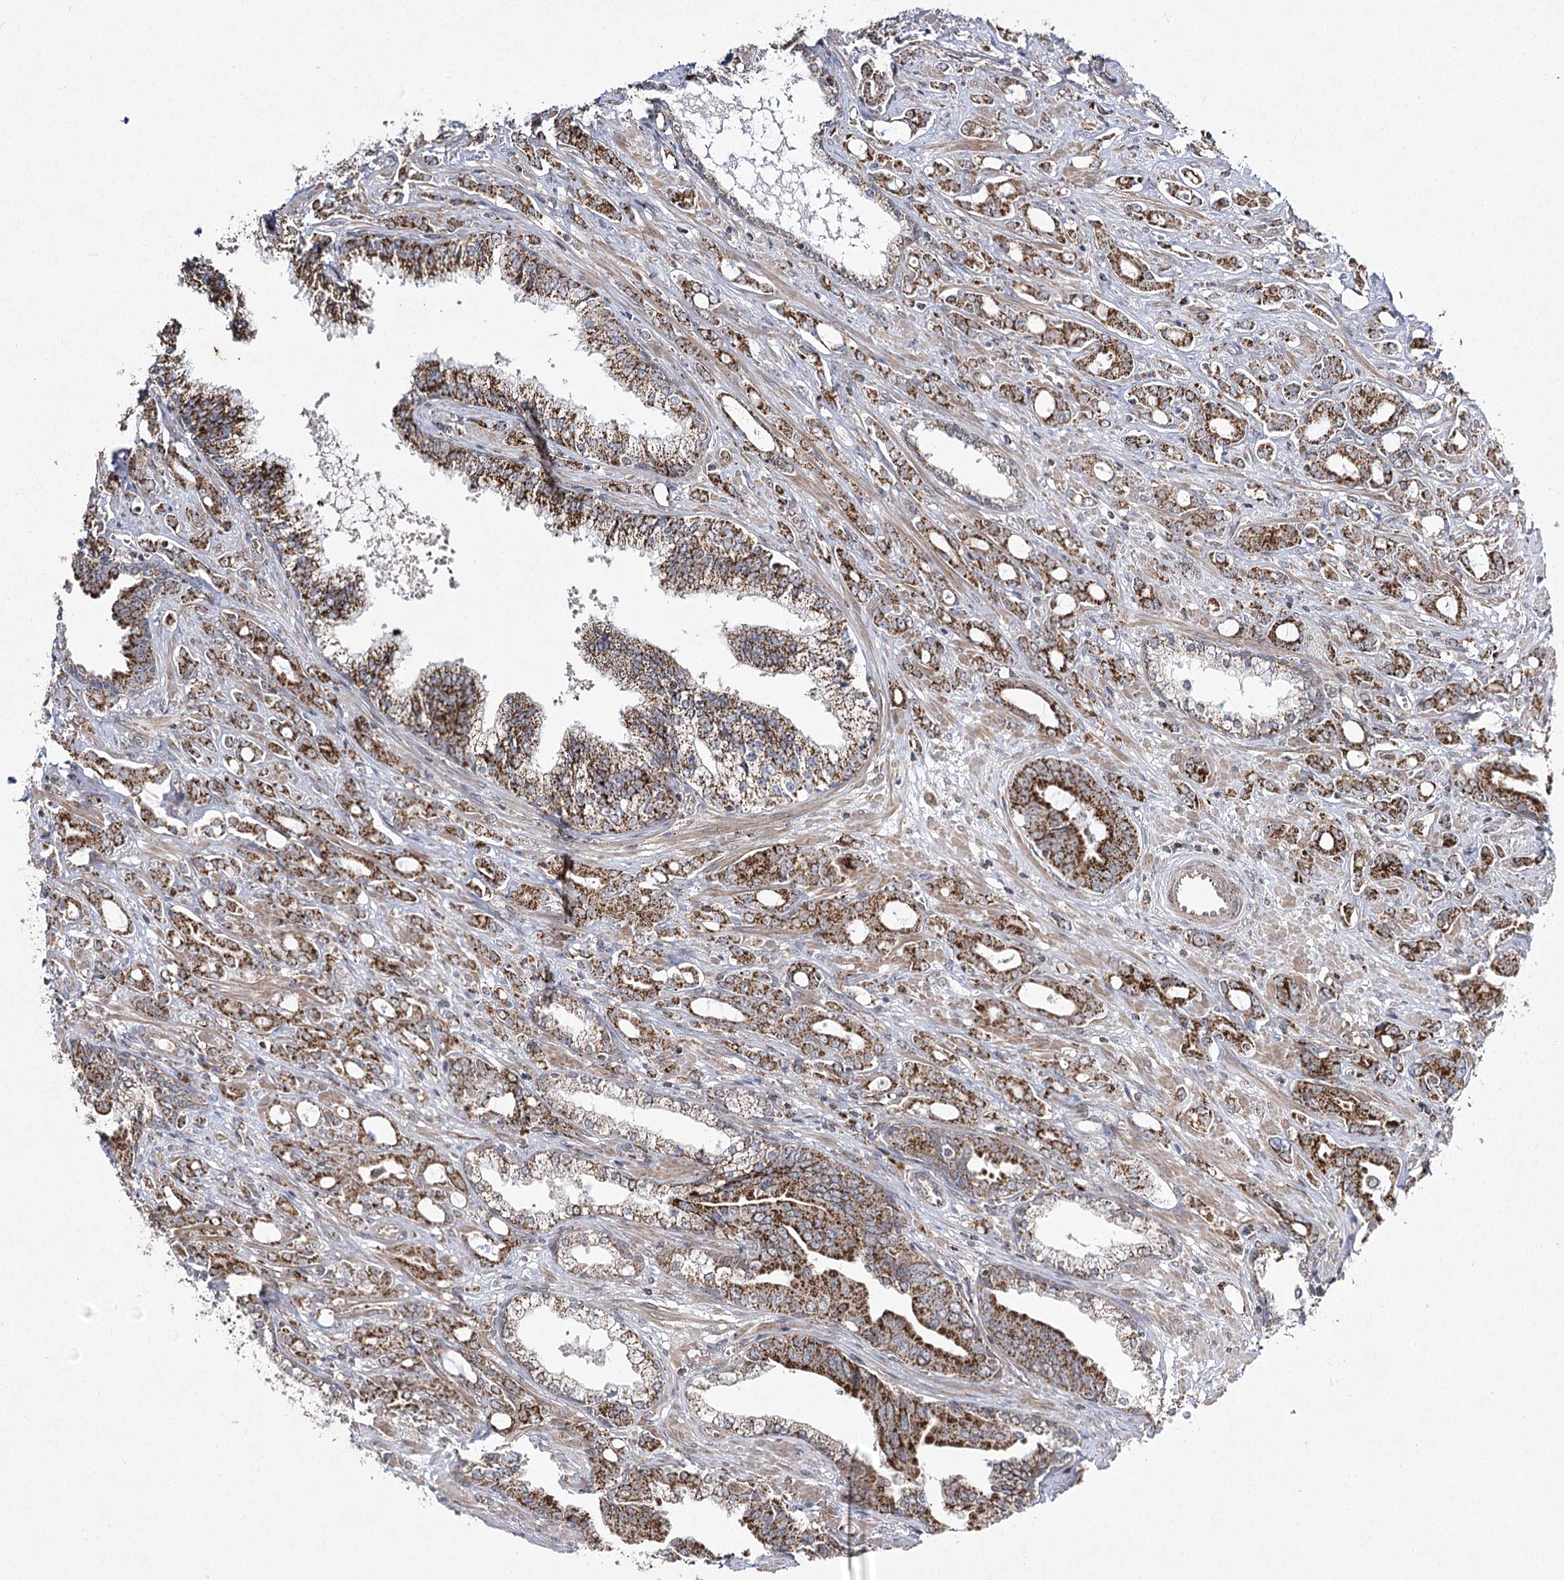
{"staining": {"intensity": "strong", "quantity": ">75%", "location": "cytoplasmic/membranous"}, "tissue": "prostate cancer", "cell_type": "Tumor cells", "image_type": "cancer", "snomed": [{"axis": "morphology", "description": "Adenocarcinoma, High grade"}, {"axis": "topography", "description": "Prostate"}], "caption": "Protein staining by IHC demonstrates strong cytoplasmic/membranous positivity in approximately >75% of tumor cells in prostate cancer.", "gene": "SLC4A1AP", "patient": {"sex": "male", "age": 72}}